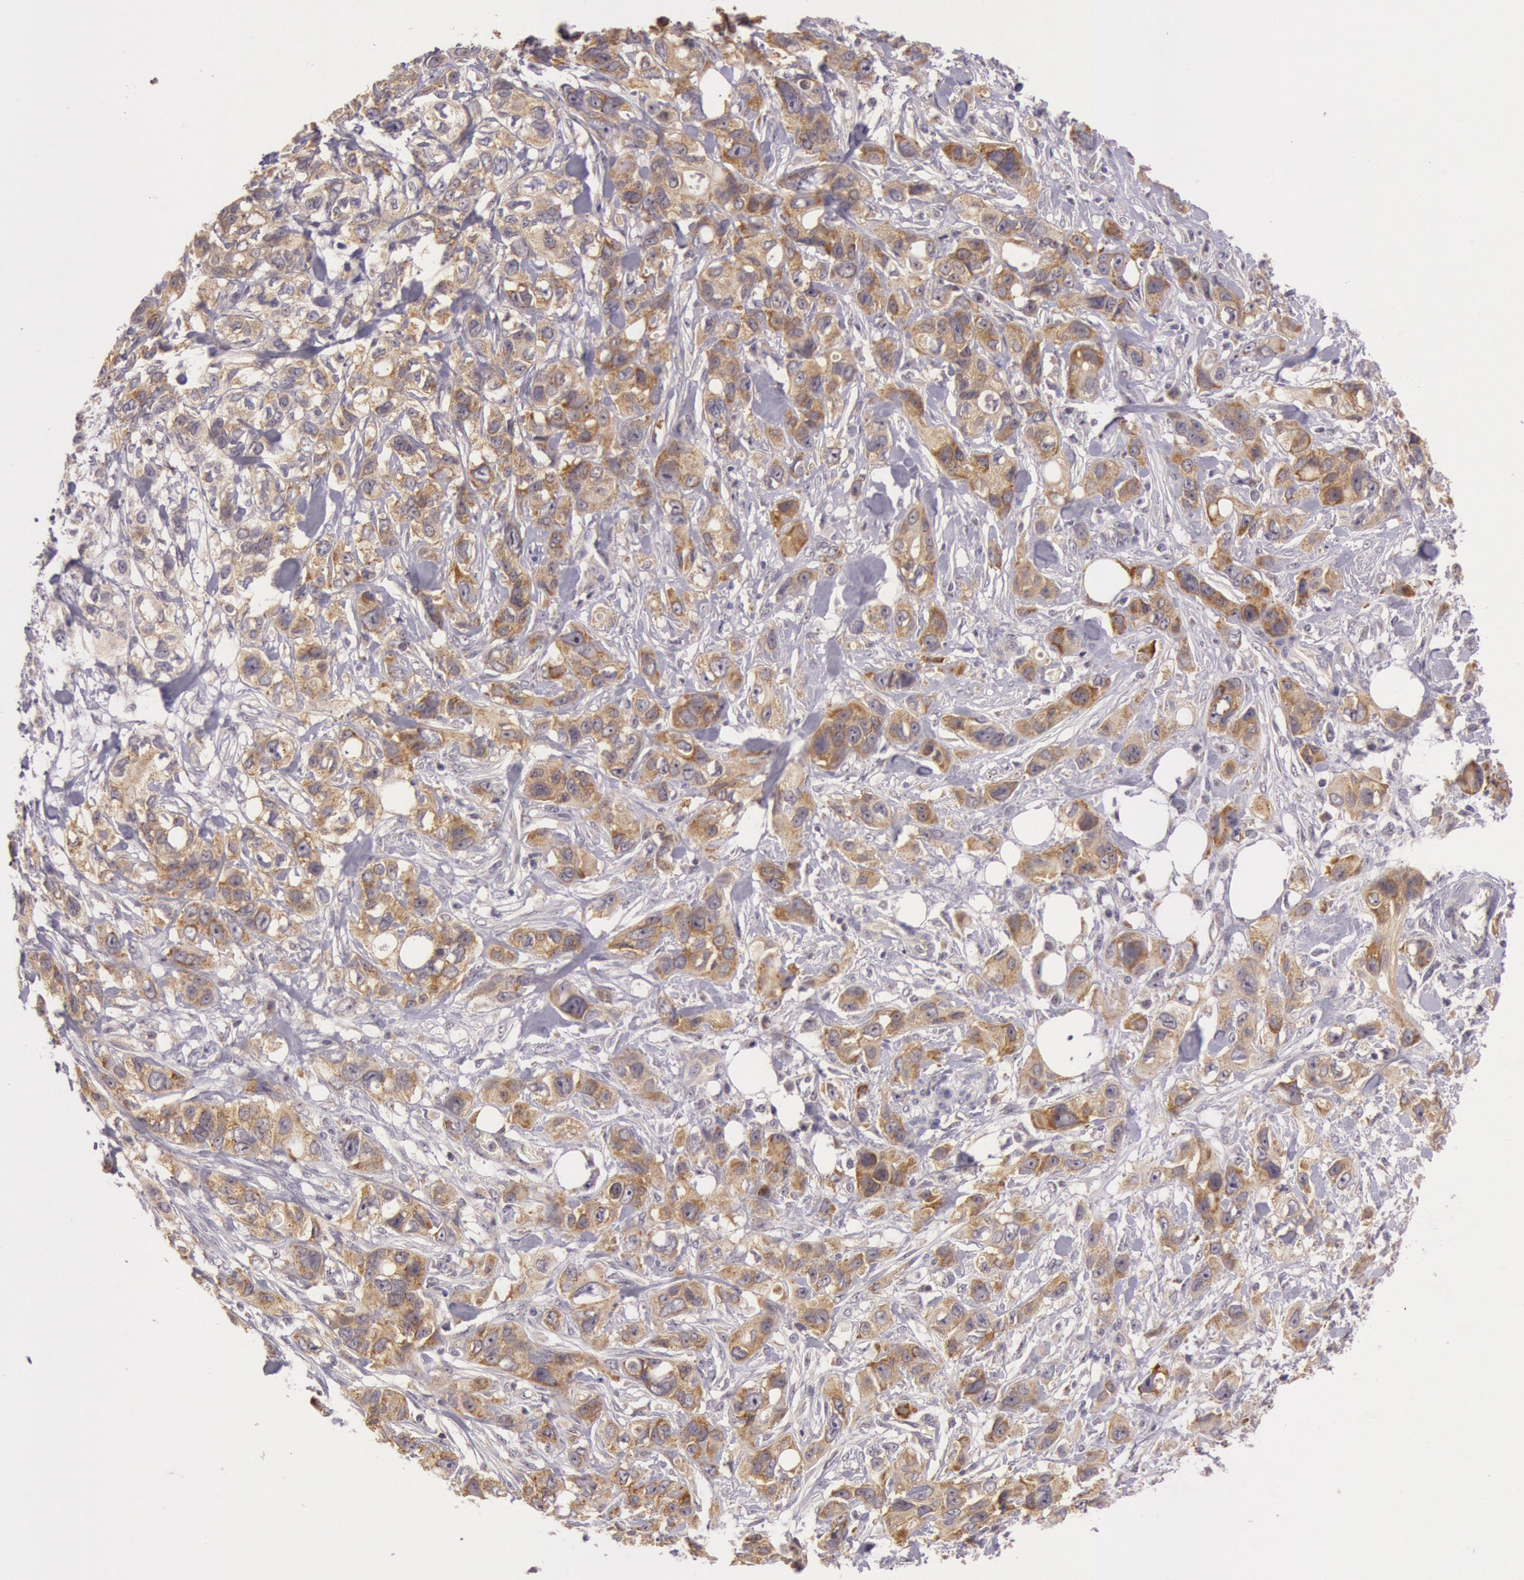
{"staining": {"intensity": "moderate", "quantity": ">75%", "location": "cytoplasmic/membranous"}, "tissue": "stomach cancer", "cell_type": "Tumor cells", "image_type": "cancer", "snomed": [{"axis": "morphology", "description": "Adenocarcinoma, NOS"}, {"axis": "topography", "description": "Stomach, upper"}], "caption": "High-magnification brightfield microscopy of stomach adenocarcinoma stained with DAB (brown) and counterstained with hematoxylin (blue). tumor cells exhibit moderate cytoplasmic/membranous expression is present in about>75% of cells.", "gene": "CDK16", "patient": {"sex": "male", "age": 47}}